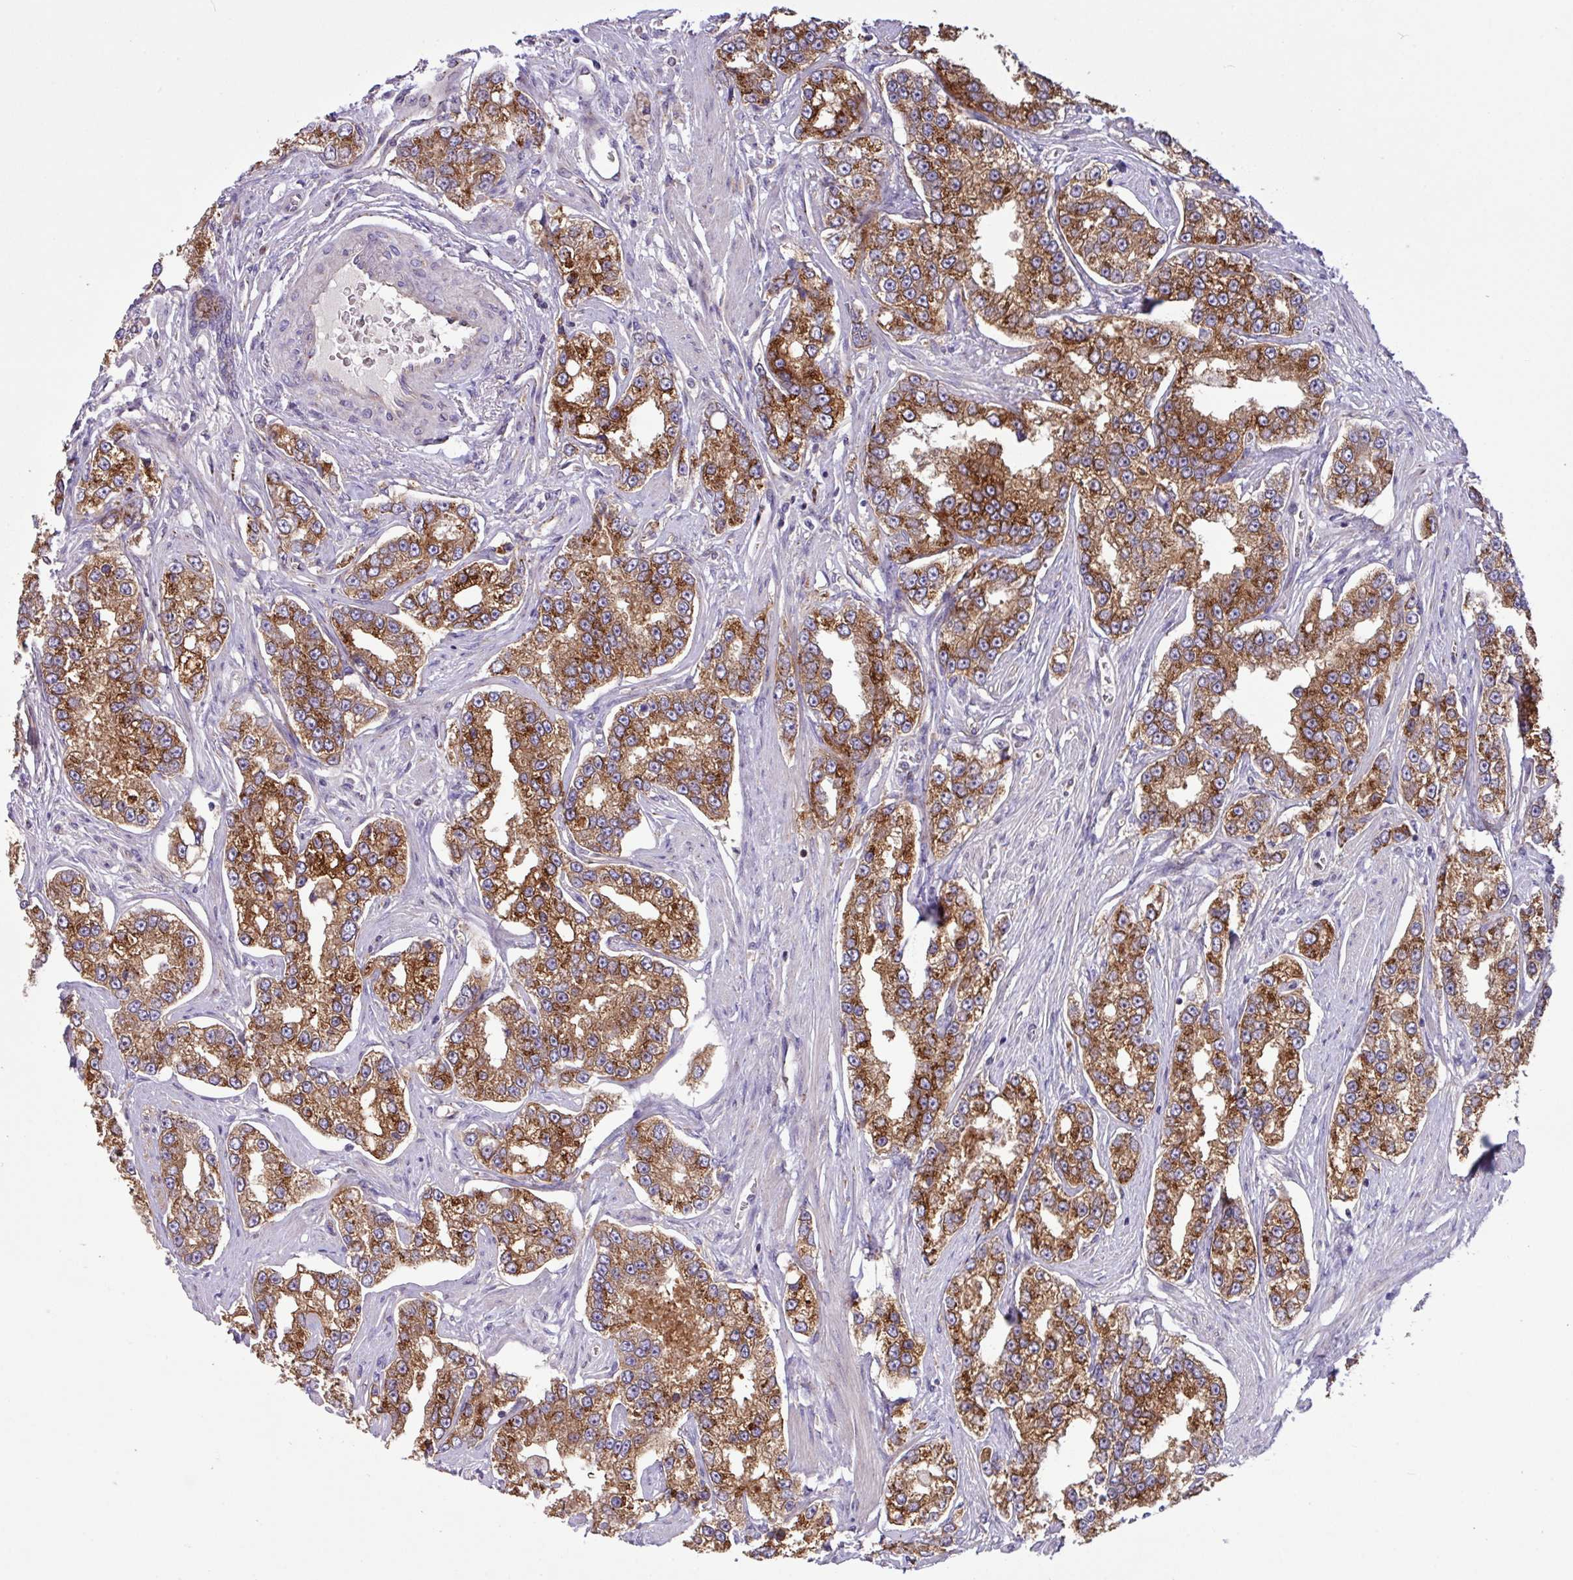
{"staining": {"intensity": "strong", "quantity": ">75%", "location": "cytoplasmic/membranous"}, "tissue": "prostate cancer", "cell_type": "Tumor cells", "image_type": "cancer", "snomed": [{"axis": "morphology", "description": "Normal tissue, NOS"}, {"axis": "morphology", "description": "Adenocarcinoma, High grade"}, {"axis": "topography", "description": "Prostate"}], "caption": "Immunohistochemistry image of human prostate adenocarcinoma (high-grade) stained for a protein (brown), which reveals high levels of strong cytoplasmic/membranous expression in about >75% of tumor cells.", "gene": "RAB19", "patient": {"sex": "male", "age": 83}}